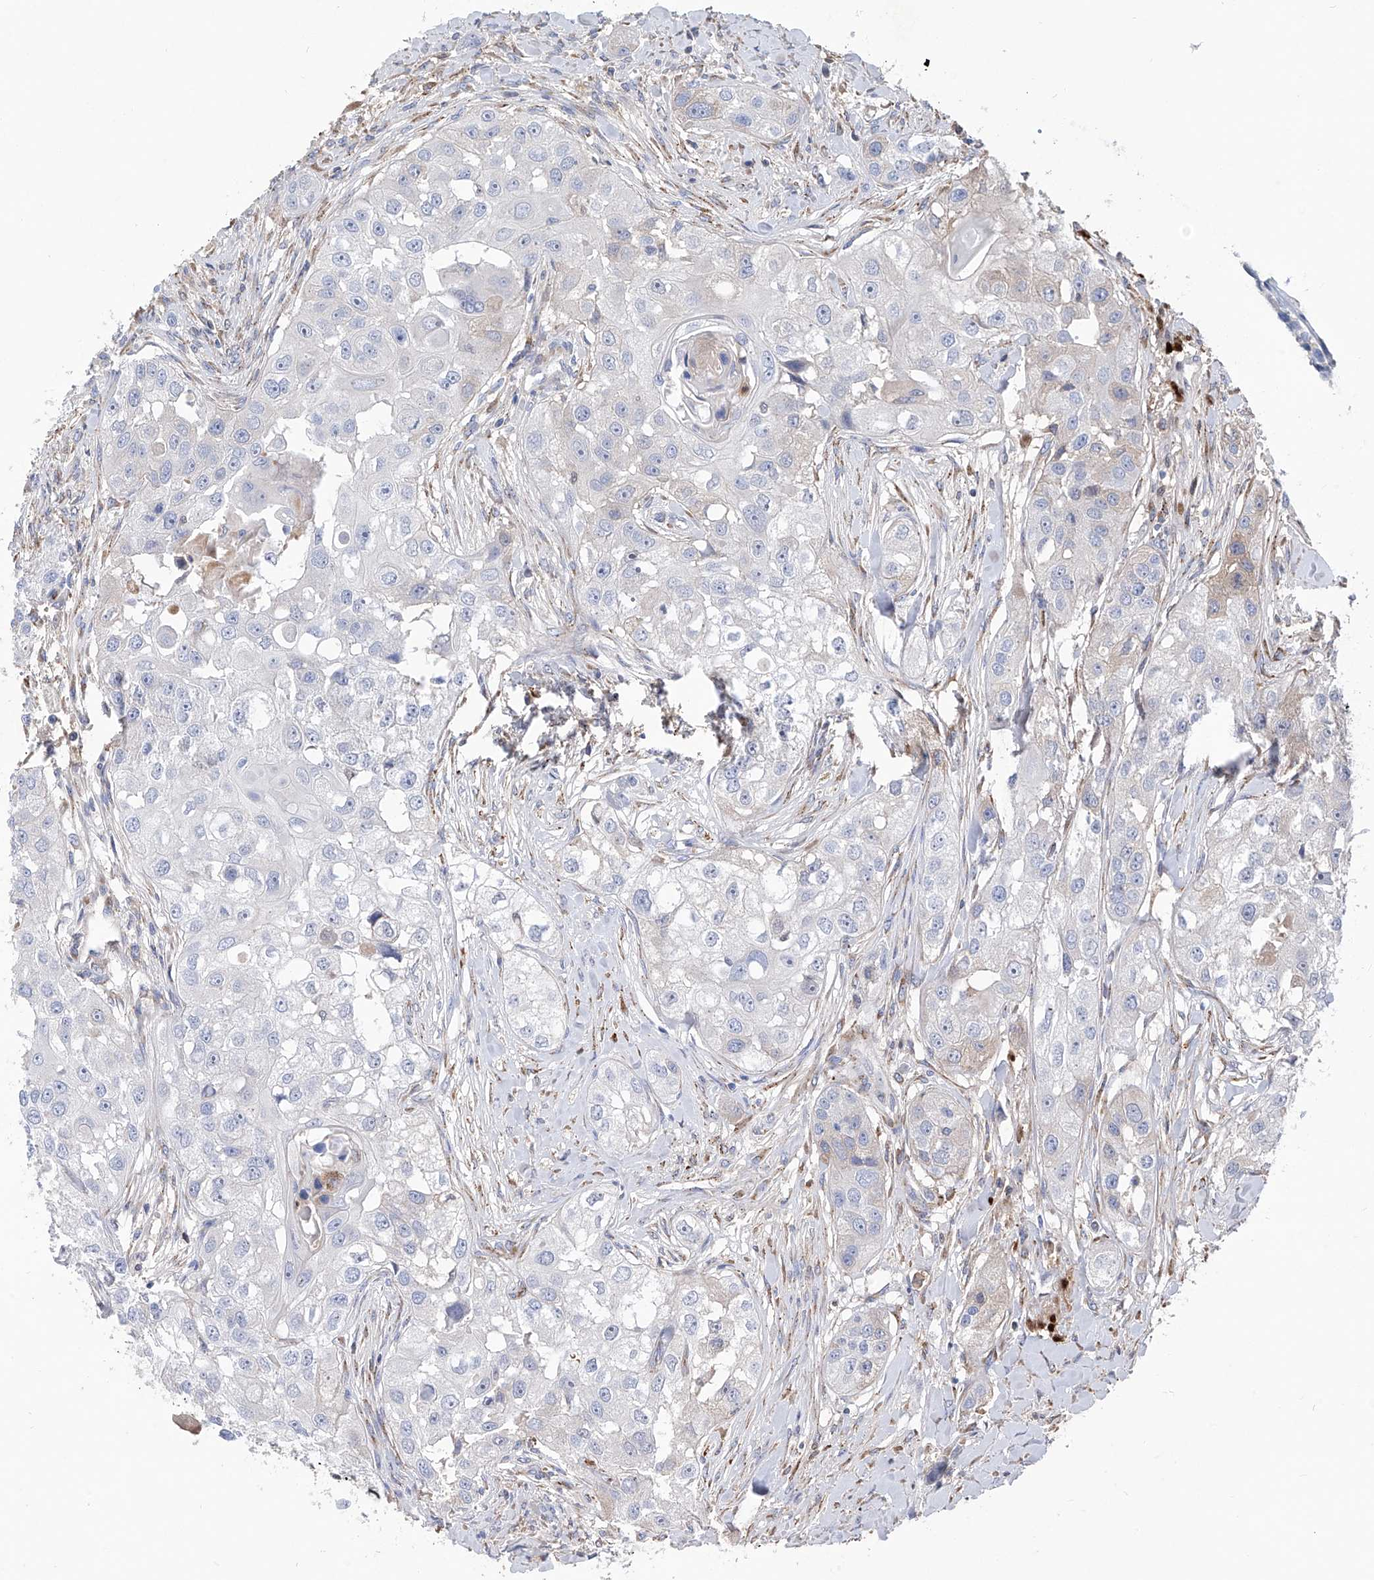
{"staining": {"intensity": "negative", "quantity": "none", "location": "none"}, "tissue": "head and neck cancer", "cell_type": "Tumor cells", "image_type": "cancer", "snomed": [{"axis": "morphology", "description": "Normal tissue, NOS"}, {"axis": "morphology", "description": "Squamous cell carcinoma, NOS"}, {"axis": "topography", "description": "Skeletal muscle"}, {"axis": "topography", "description": "Head-Neck"}], "caption": "High magnification brightfield microscopy of squamous cell carcinoma (head and neck) stained with DAB (3,3'-diaminobenzidine) (brown) and counterstained with hematoxylin (blue): tumor cells show no significant expression. The staining is performed using DAB brown chromogen with nuclei counter-stained in using hematoxylin.", "gene": "PHF20", "patient": {"sex": "male", "age": 51}}